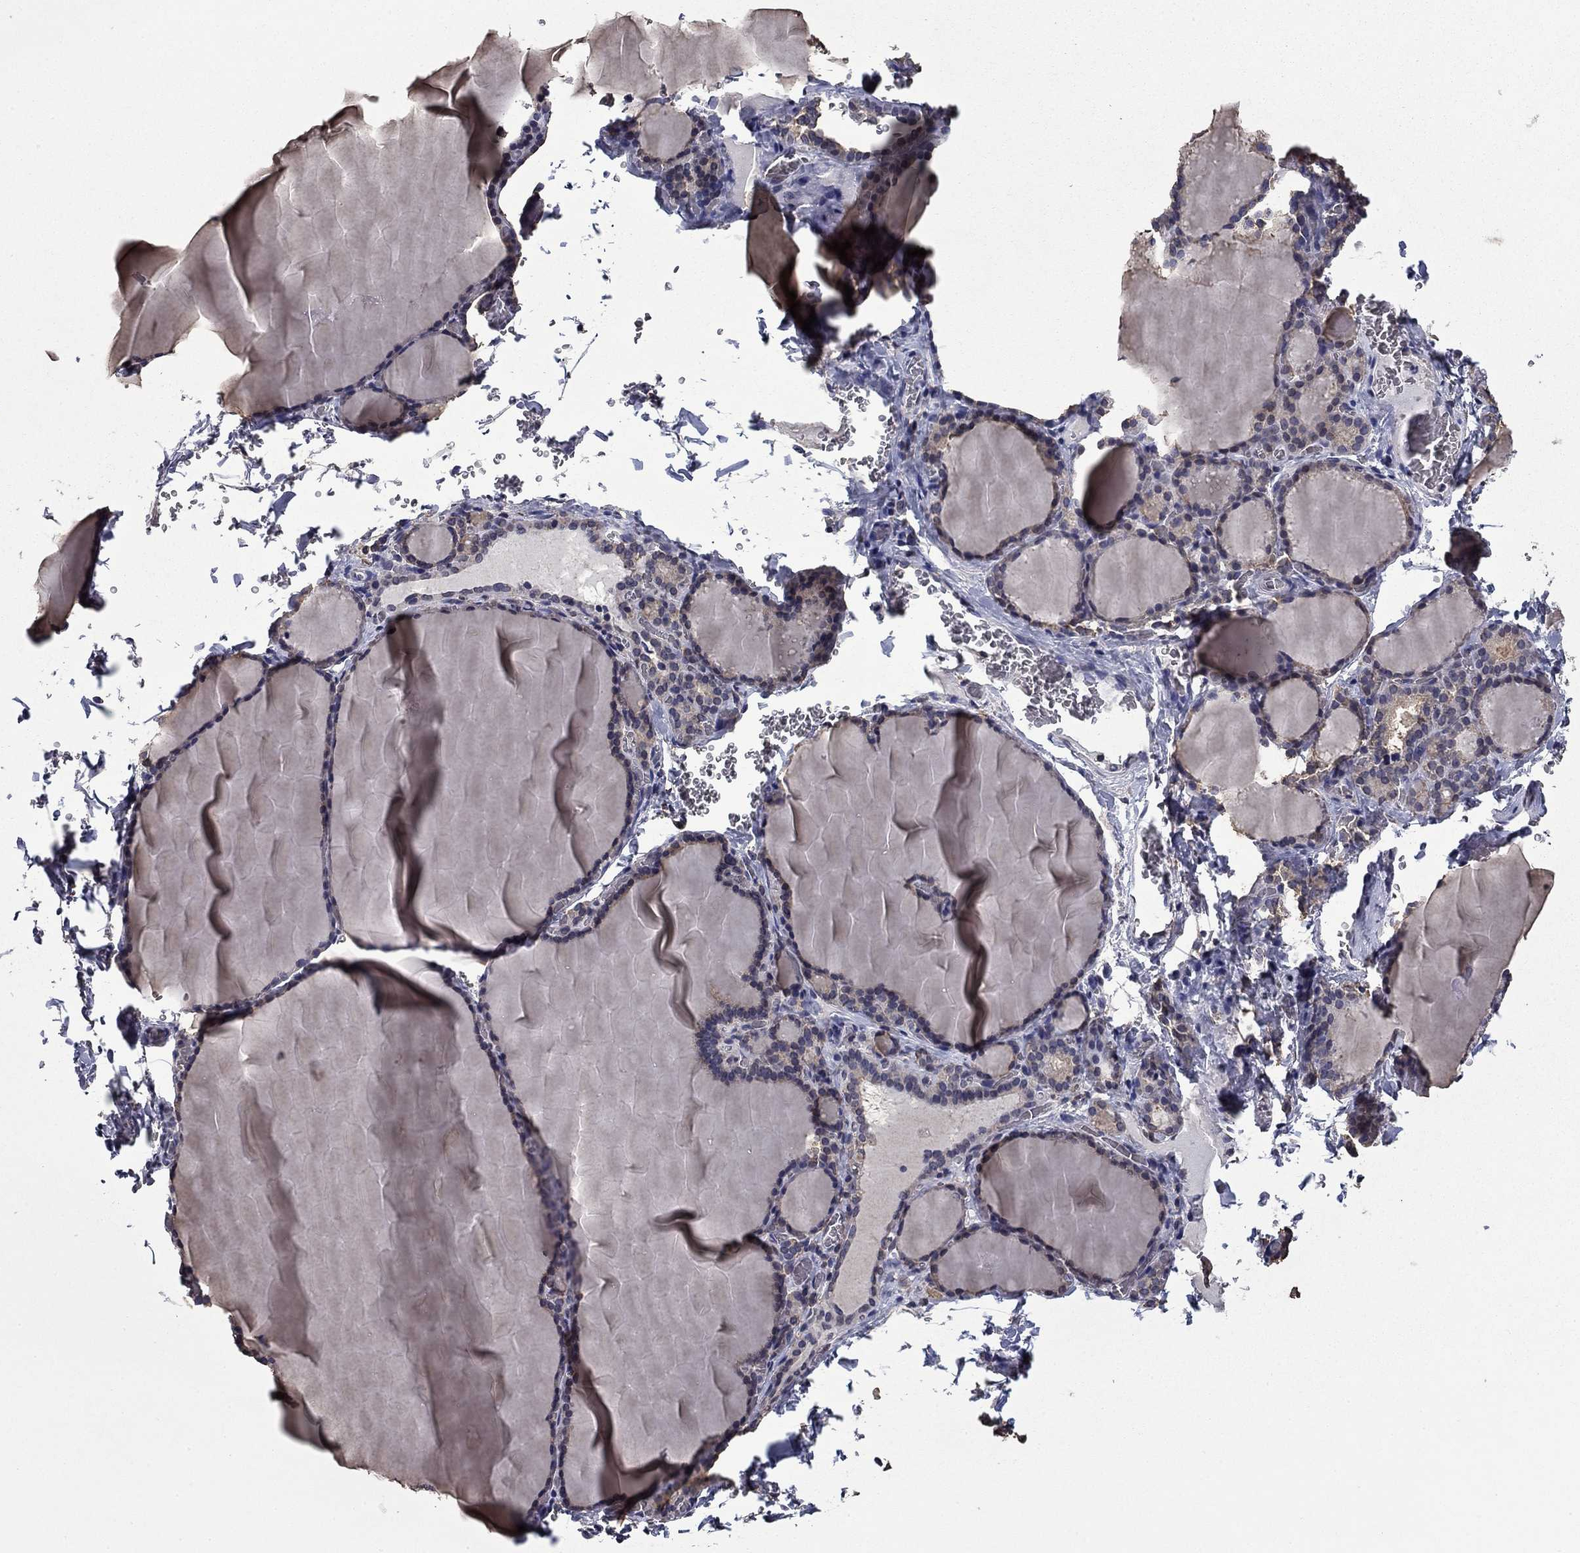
{"staining": {"intensity": "negative", "quantity": "none", "location": "none"}, "tissue": "thyroid gland", "cell_type": "Glandular cells", "image_type": "normal", "snomed": [{"axis": "morphology", "description": "Normal tissue, NOS"}, {"axis": "morphology", "description": "Hyperplasia, NOS"}, {"axis": "topography", "description": "Thyroid gland"}], "caption": "Immunohistochemistry micrograph of unremarkable thyroid gland: thyroid gland stained with DAB (3,3'-diaminobenzidine) demonstrates no significant protein staining in glandular cells.", "gene": "MFAP3L", "patient": {"sex": "female", "age": 27}}